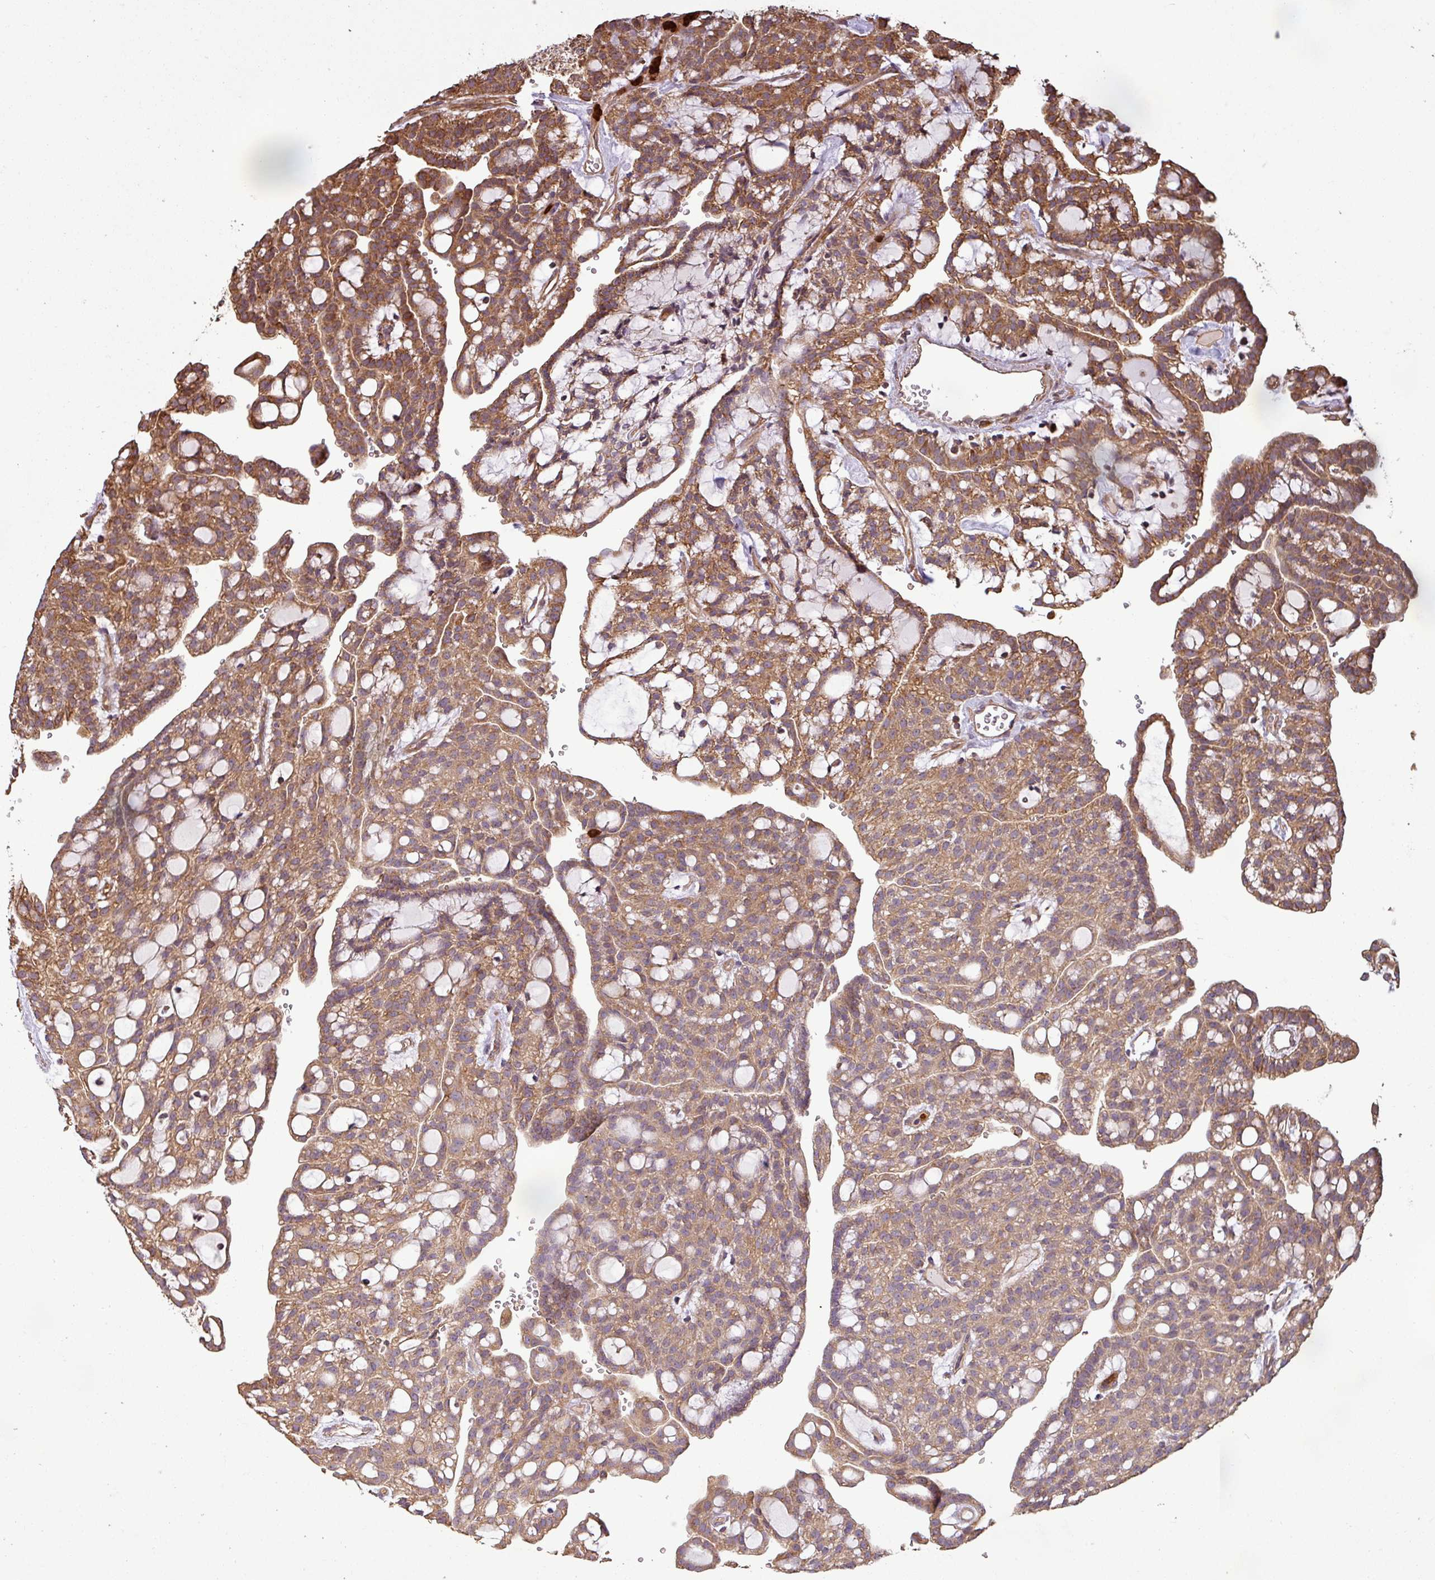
{"staining": {"intensity": "moderate", "quantity": ">75%", "location": "cytoplasmic/membranous"}, "tissue": "renal cancer", "cell_type": "Tumor cells", "image_type": "cancer", "snomed": [{"axis": "morphology", "description": "Adenocarcinoma, NOS"}, {"axis": "topography", "description": "Kidney"}], "caption": "Immunohistochemical staining of human adenocarcinoma (renal) exhibits medium levels of moderate cytoplasmic/membranous protein positivity in approximately >75% of tumor cells.", "gene": "PLEKHM1", "patient": {"sex": "male", "age": 63}}